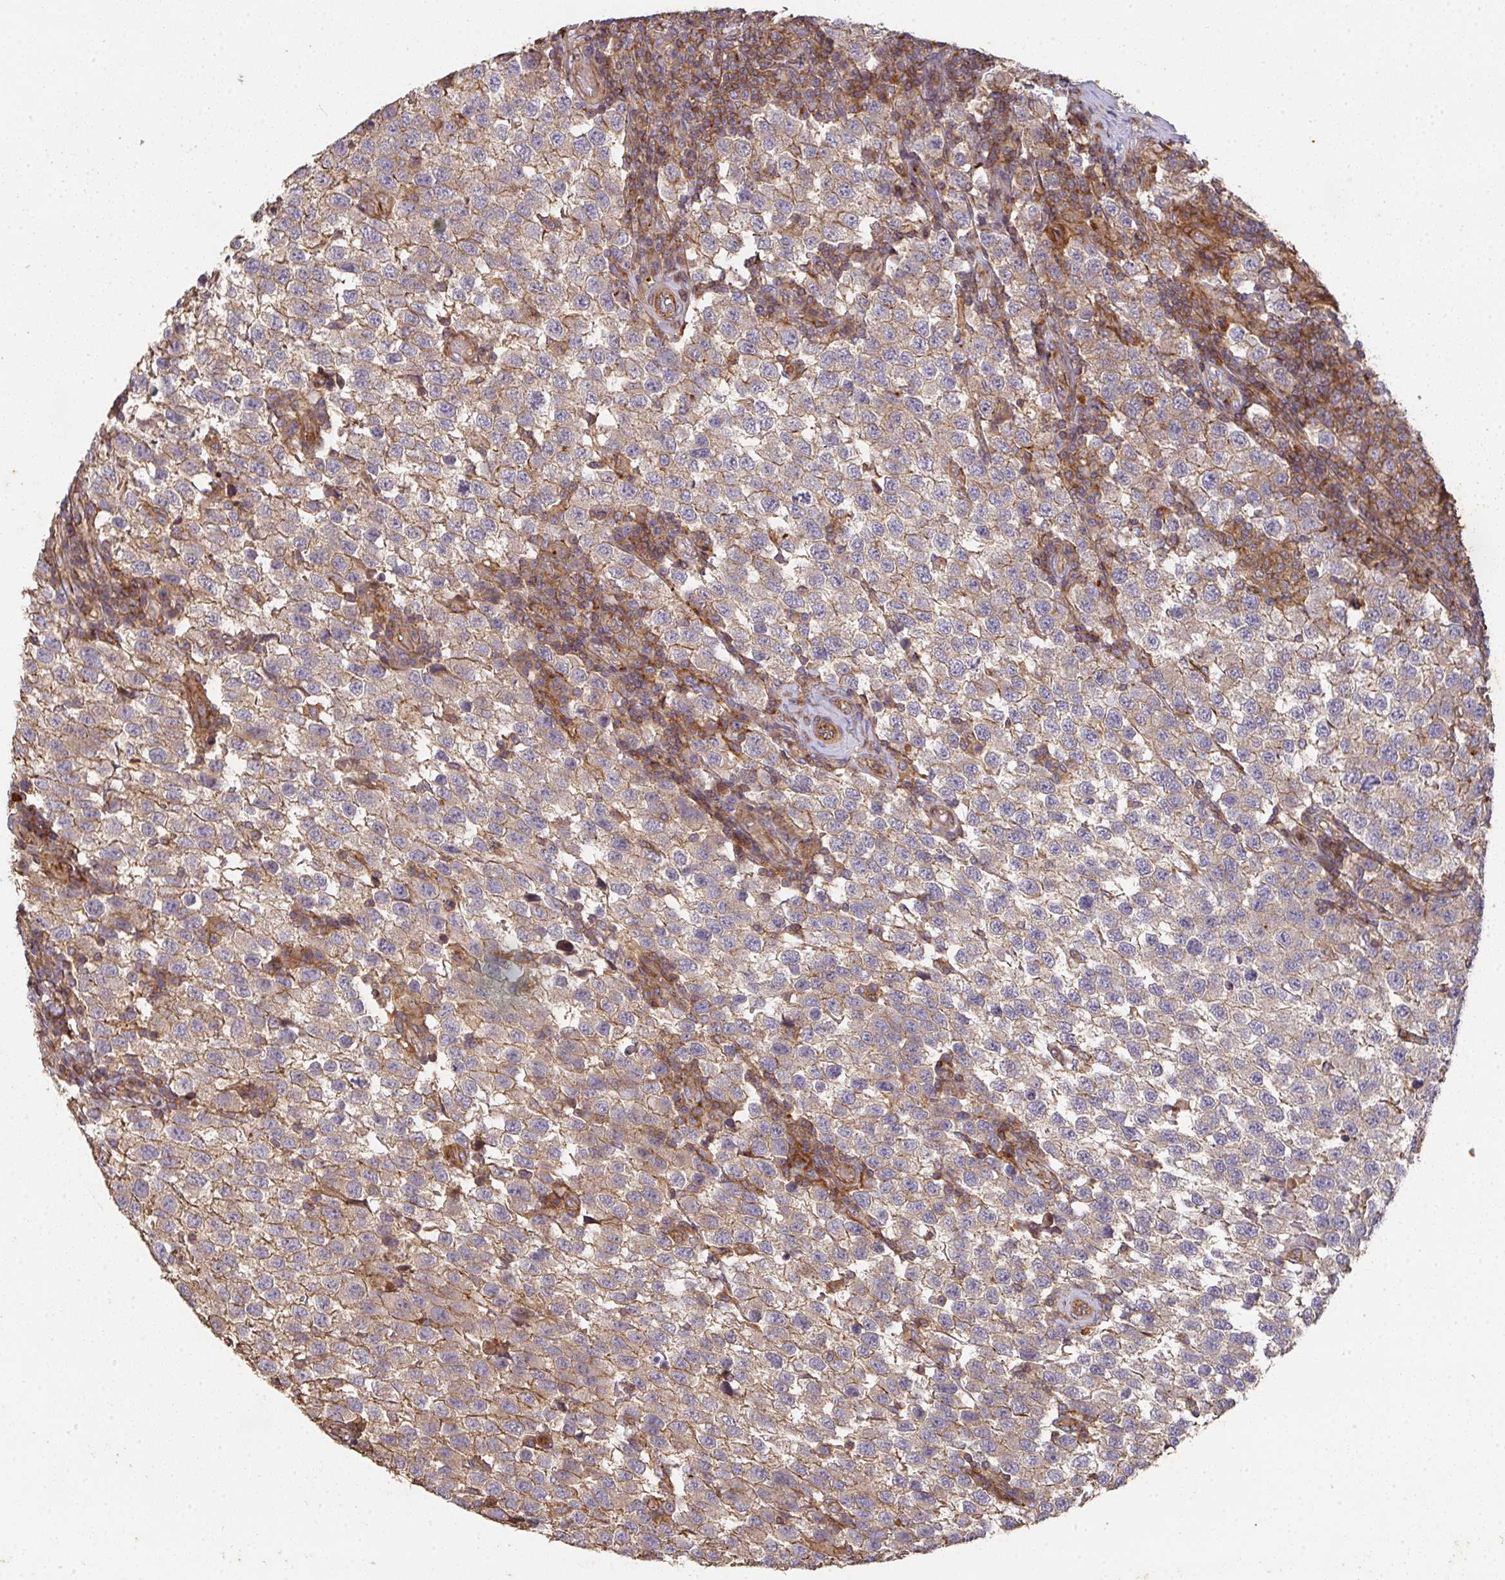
{"staining": {"intensity": "moderate", "quantity": "<25%", "location": "cytoplasmic/membranous"}, "tissue": "testis cancer", "cell_type": "Tumor cells", "image_type": "cancer", "snomed": [{"axis": "morphology", "description": "Seminoma, NOS"}, {"axis": "topography", "description": "Testis"}], "caption": "Tumor cells display moderate cytoplasmic/membranous expression in about <25% of cells in testis seminoma.", "gene": "TNMD", "patient": {"sex": "male", "age": 34}}